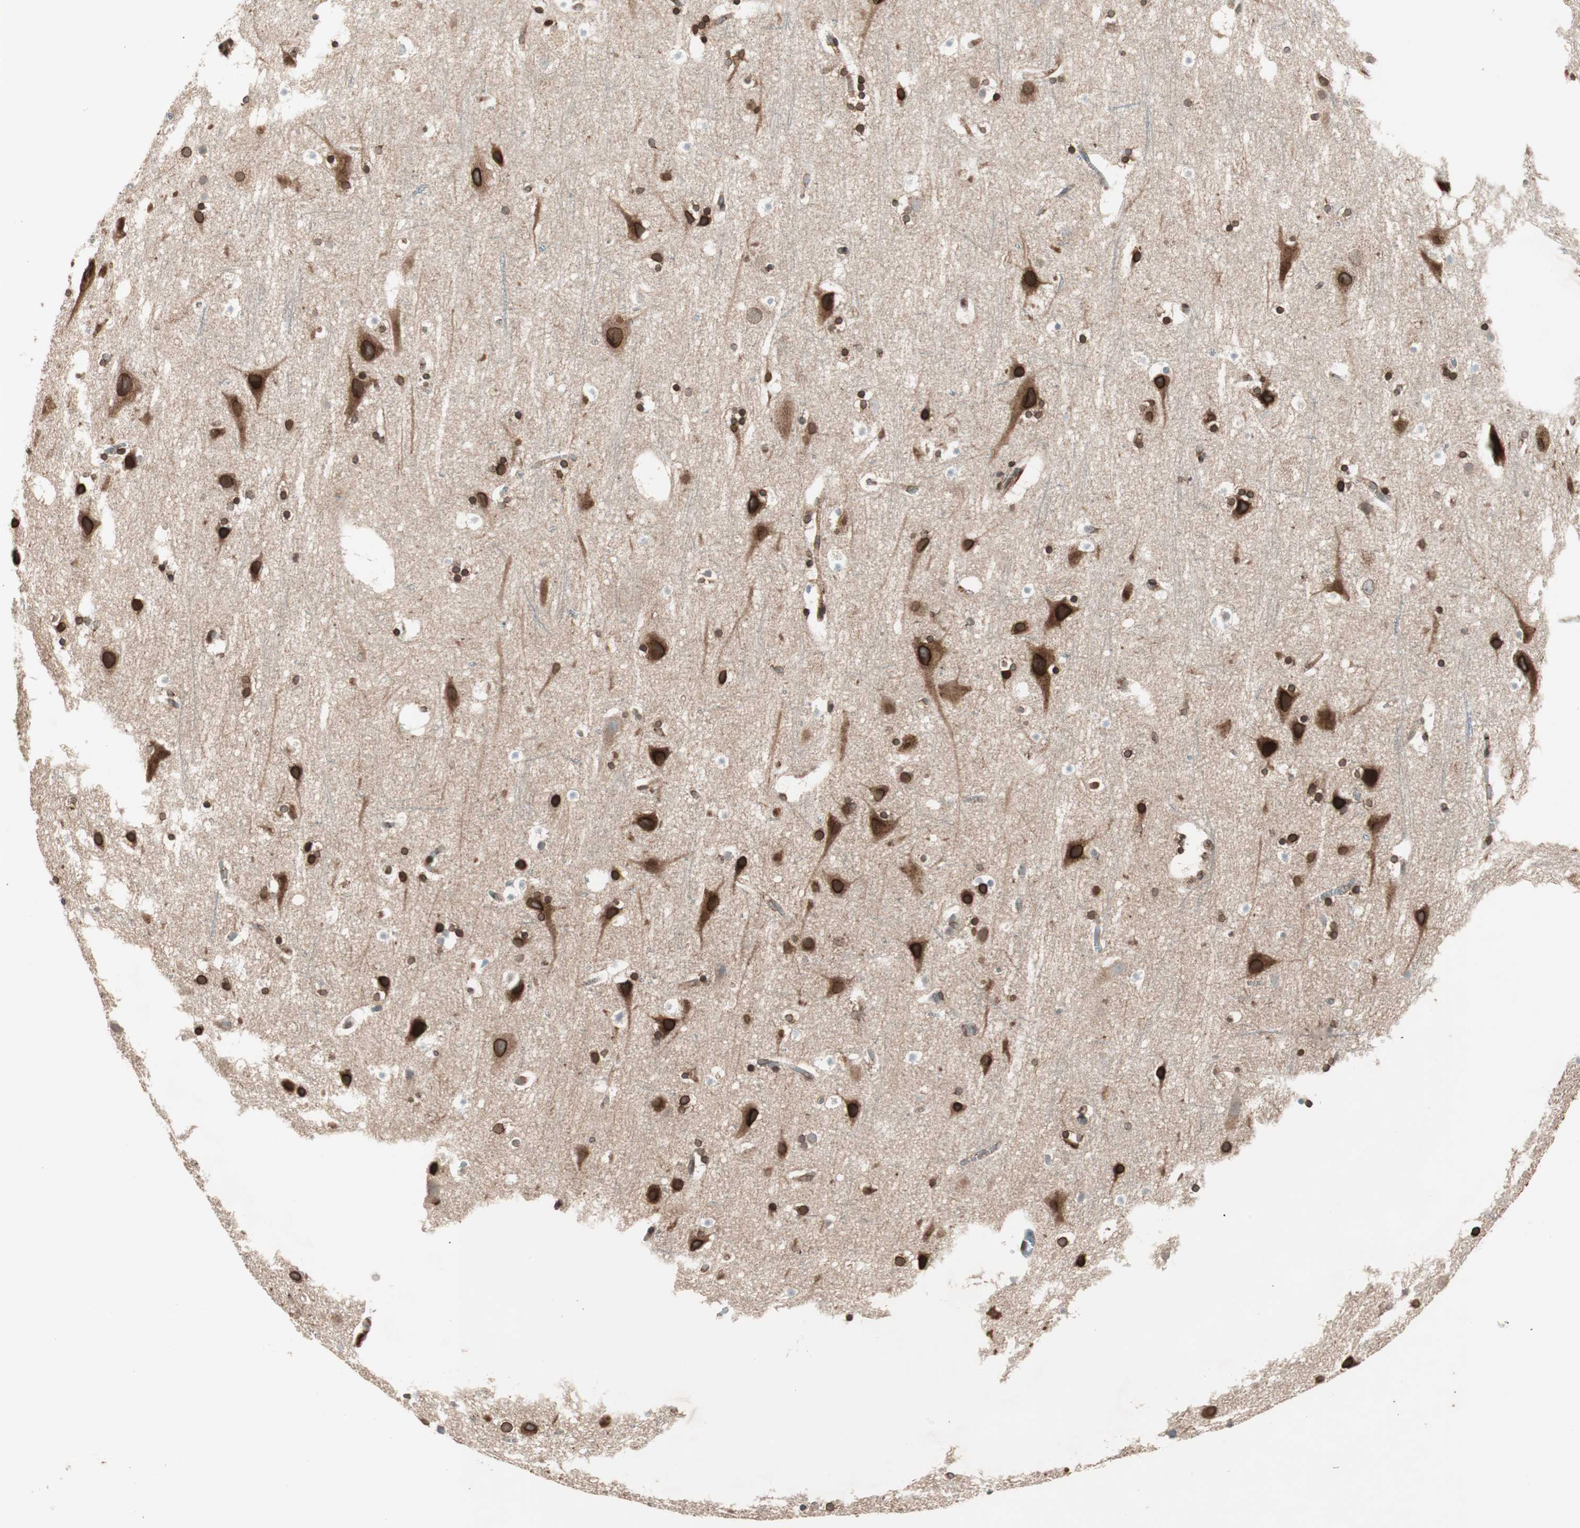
{"staining": {"intensity": "moderate", "quantity": ">75%", "location": "cytoplasmic/membranous,nuclear"}, "tissue": "cerebral cortex", "cell_type": "Endothelial cells", "image_type": "normal", "snomed": [{"axis": "morphology", "description": "Normal tissue, NOS"}, {"axis": "topography", "description": "Cerebral cortex"}], "caption": "DAB immunohistochemical staining of unremarkable cerebral cortex exhibits moderate cytoplasmic/membranous,nuclear protein staining in about >75% of endothelial cells. (Stains: DAB in brown, nuclei in blue, Microscopy: brightfield microscopy at high magnification).", "gene": "NUP62", "patient": {"sex": "male", "age": 45}}